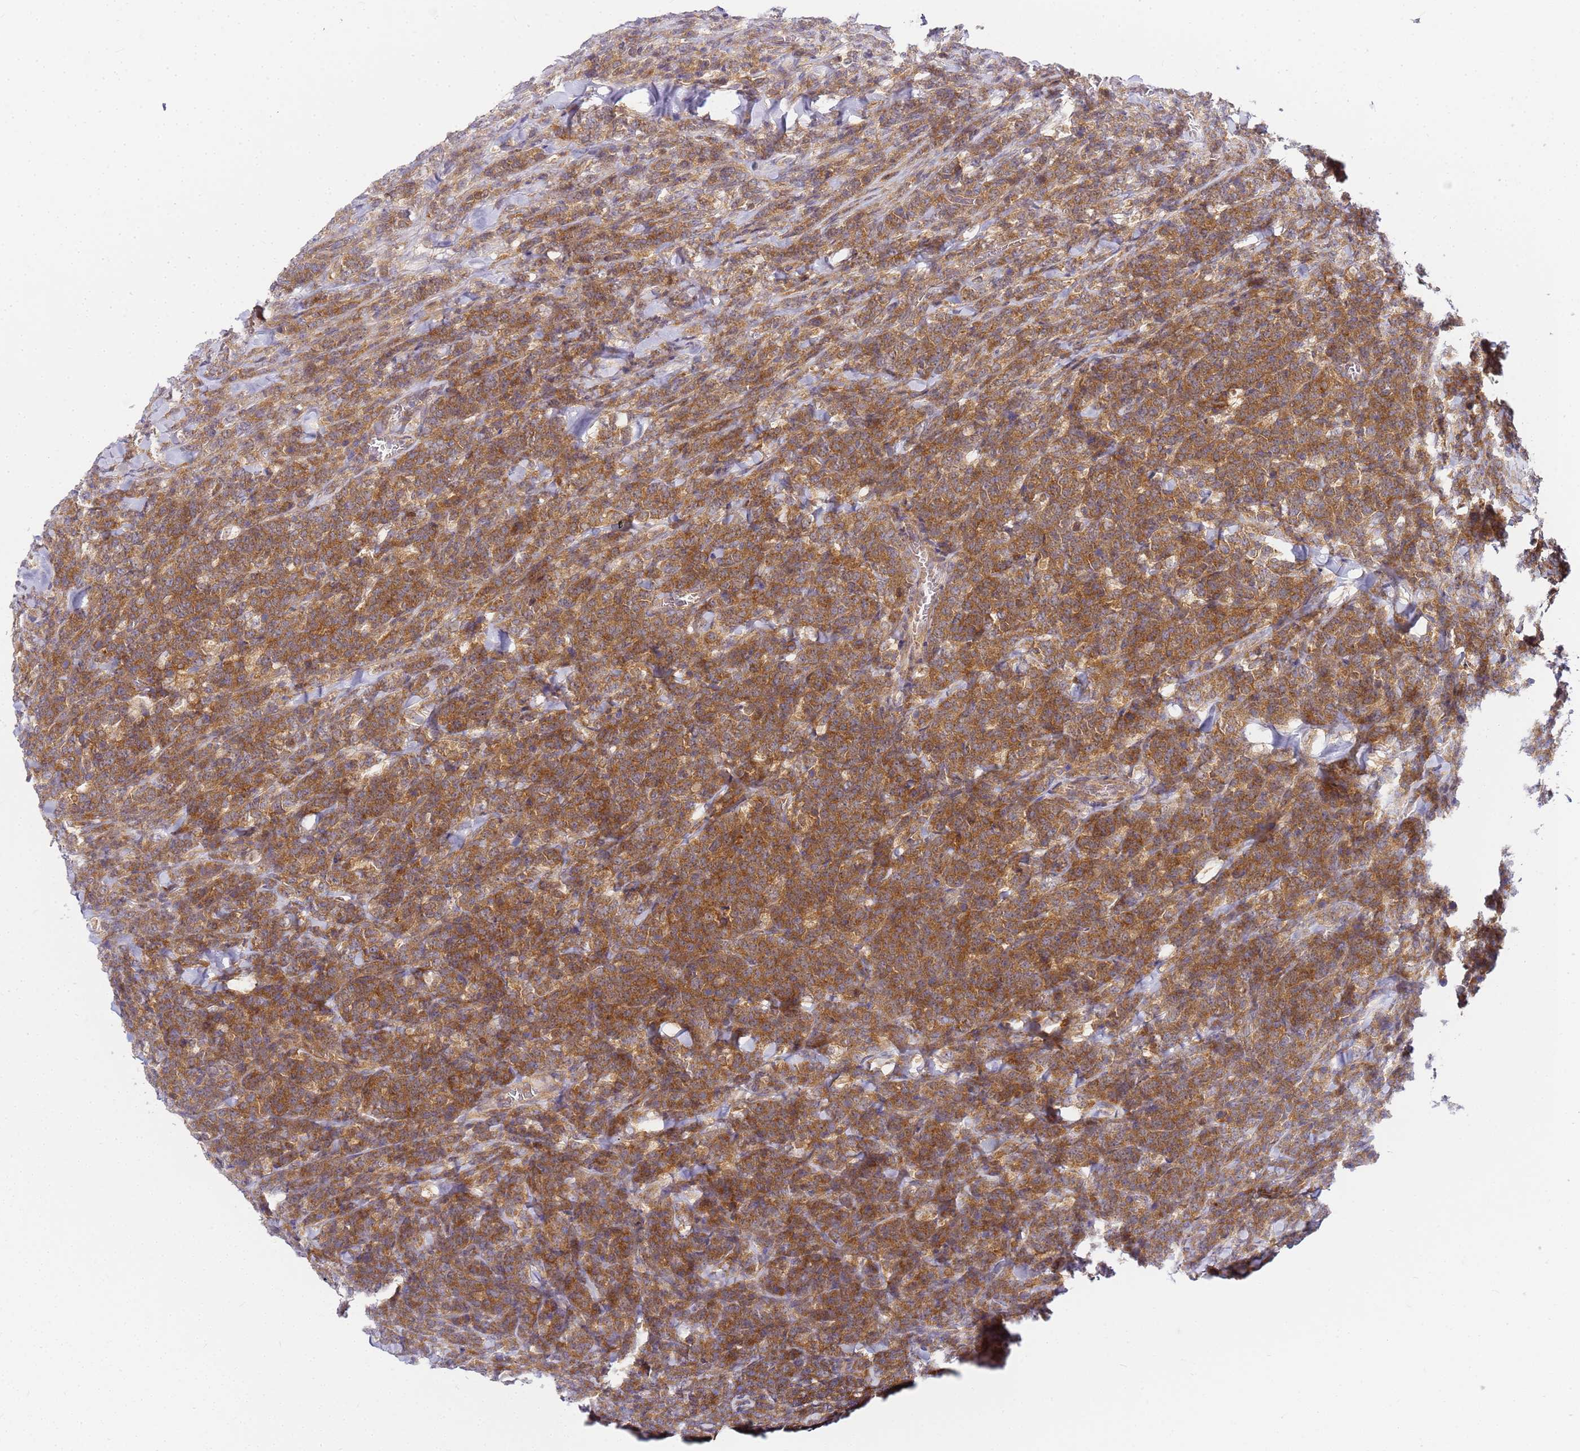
{"staining": {"intensity": "moderate", "quantity": ">75%", "location": "cytoplasmic/membranous"}, "tissue": "lymphoma", "cell_type": "Tumor cells", "image_type": "cancer", "snomed": [{"axis": "morphology", "description": "Malignant lymphoma, non-Hodgkin's type, High grade"}, {"axis": "topography", "description": "Small intestine"}], "caption": "Tumor cells exhibit moderate cytoplasmic/membranous staining in about >75% of cells in lymphoma.", "gene": "CHM", "patient": {"sex": "male", "age": 8}}